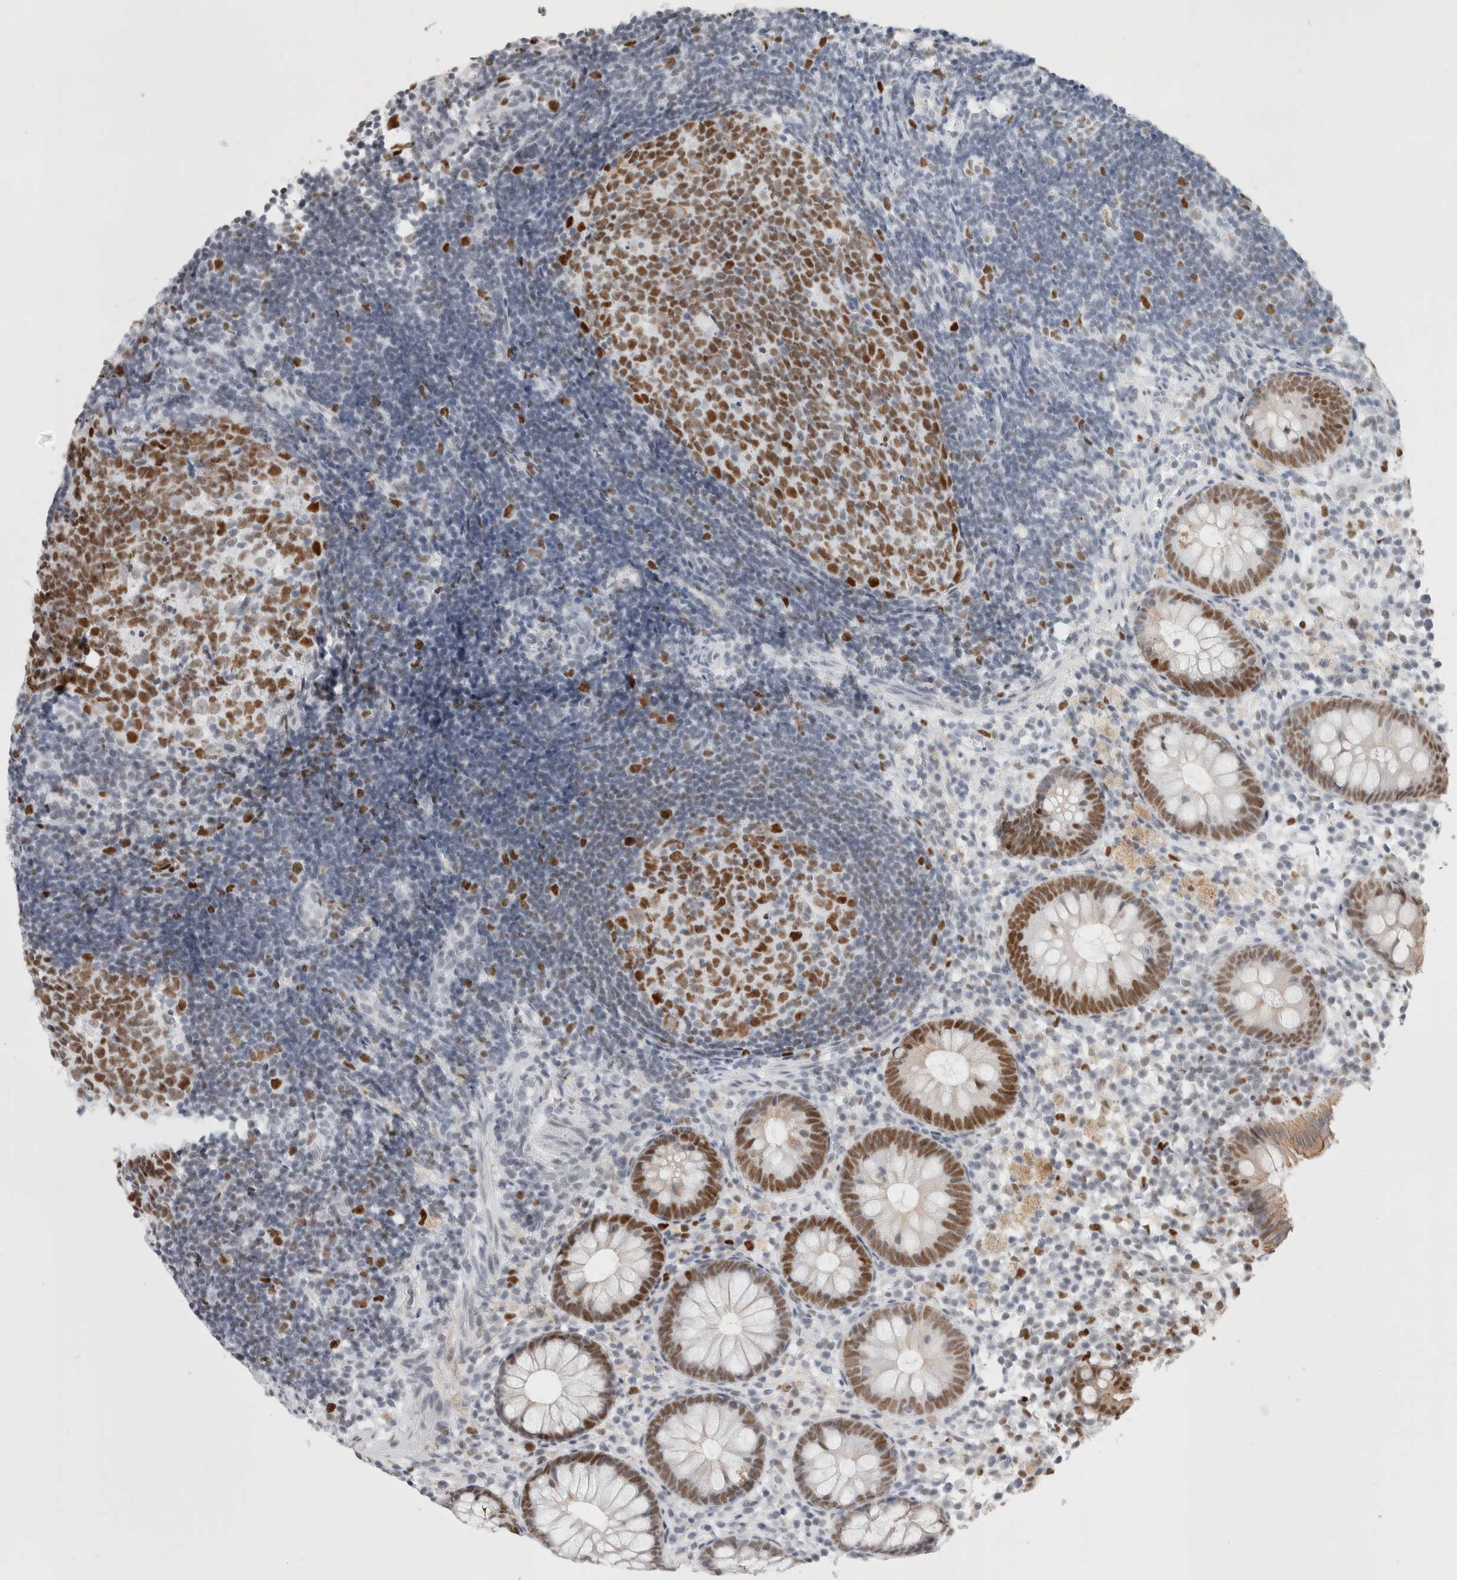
{"staining": {"intensity": "moderate", "quantity": "25%-75%", "location": "nuclear"}, "tissue": "appendix", "cell_type": "Glandular cells", "image_type": "normal", "snomed": [{"axis": "morphology", "description": "Normal tissue, NOS"}, {"axis": "topography", "description": "Appendix"}], "caption": "A brown stain shows moderate nuclear staining of a protein in glandular cells of unremarkable appendix. The staining was performed using DAB to visualize the protein expression in brown, while the nuclei were stained in blue with hematoxylin (Magnification: 20x).", "gene": "SMARCC1", "patient": {"sex": "female", "age": 20}}